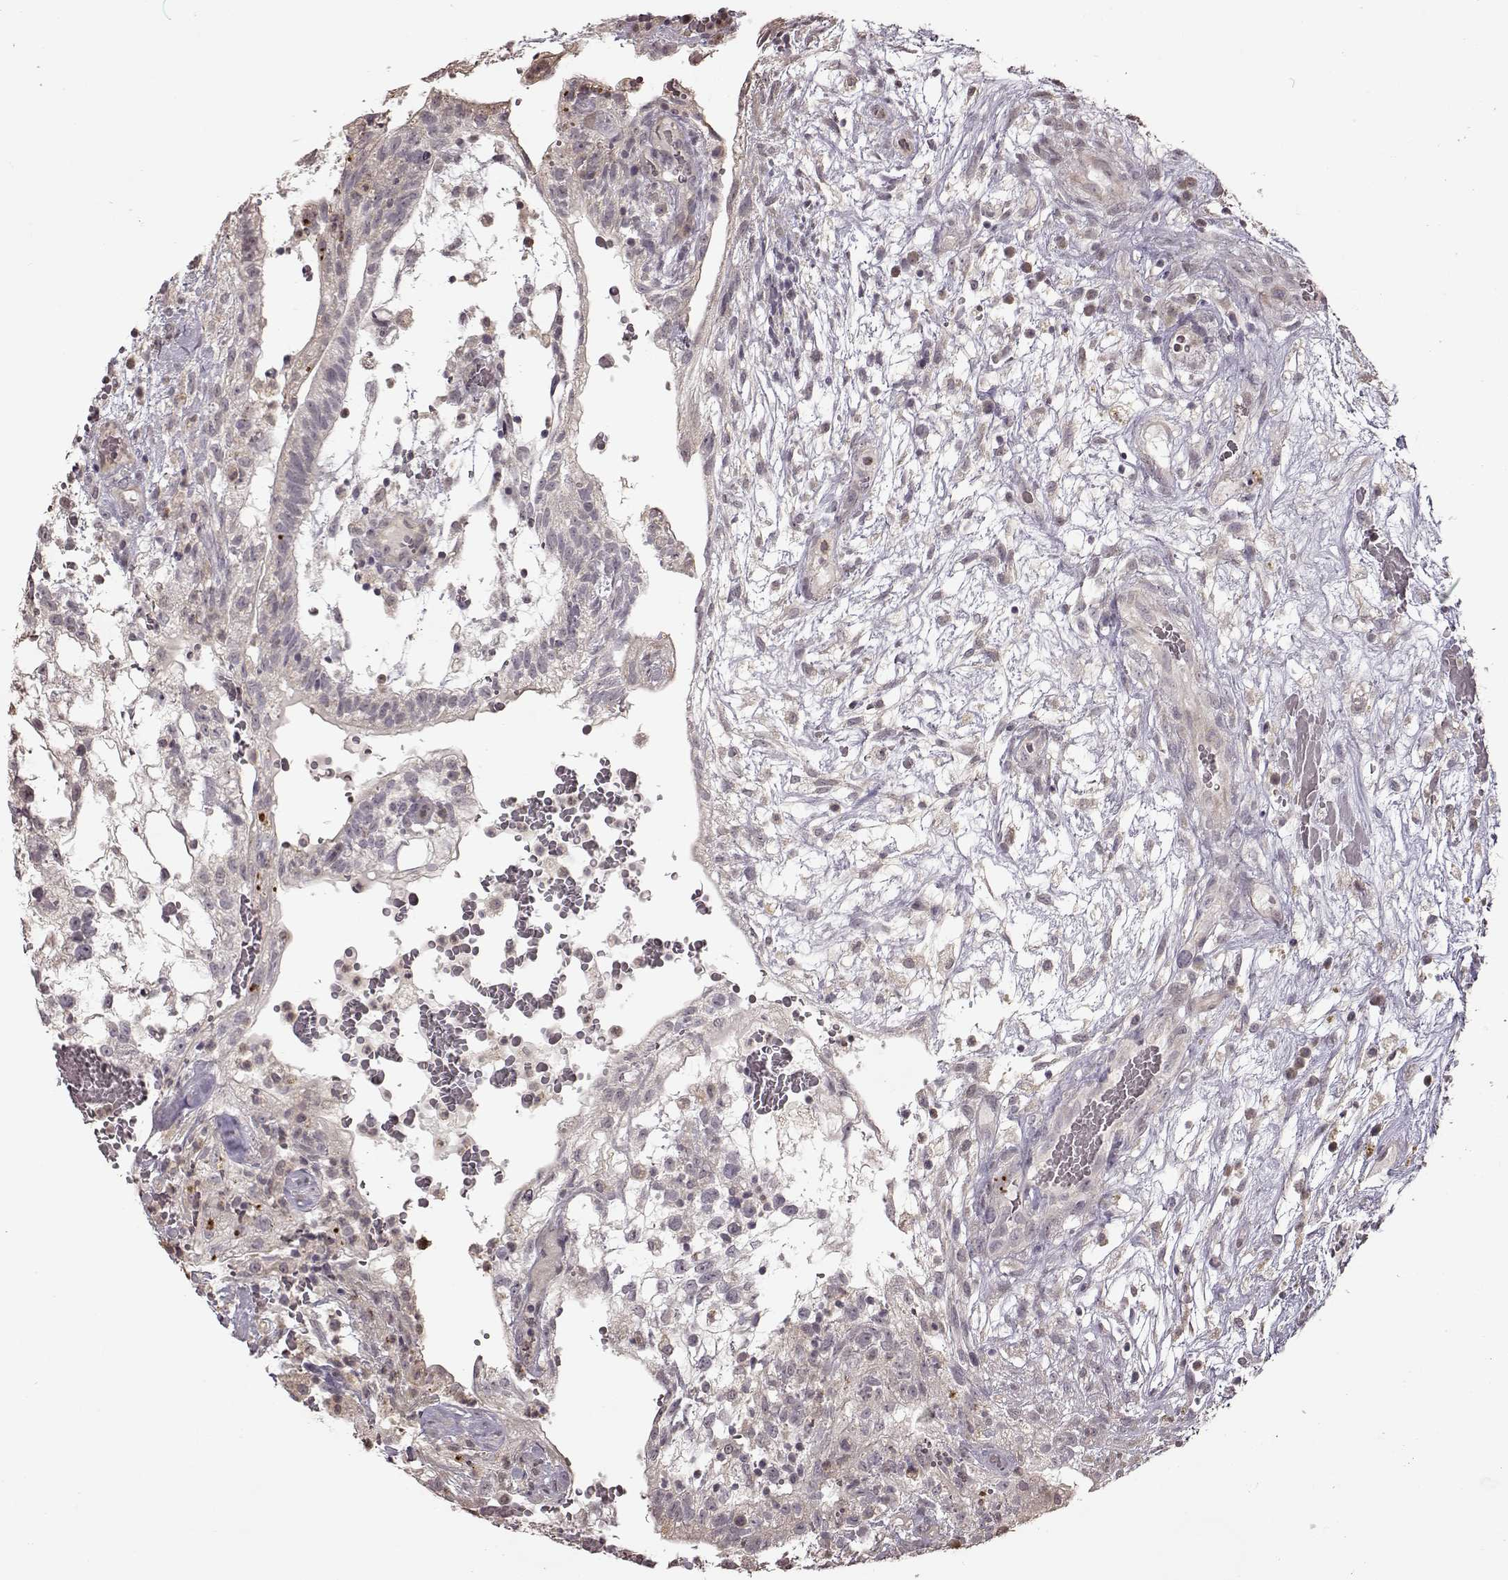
{"staining": {"intensity": "negative", "quantity": "none", "location": "none"}, "tissue": "testis cancer", "cell_type": "Tumor cells", "image_type": "cancer", "snomed": [{"axis": "morphology", "description": "Normal tissue, NOS"}, {"axis": "morphology", "description": "Carcinoma, Embryonal, NOS"}, {"axis": "topography", "description": "Testis"}], "caption": "Immunohistochemical staining of embryonal carcinoma (testis) demonstrates no significant staining in tumor cells.", "gene": "CRB1", "patient": {"sex": "male", "age": 32}}